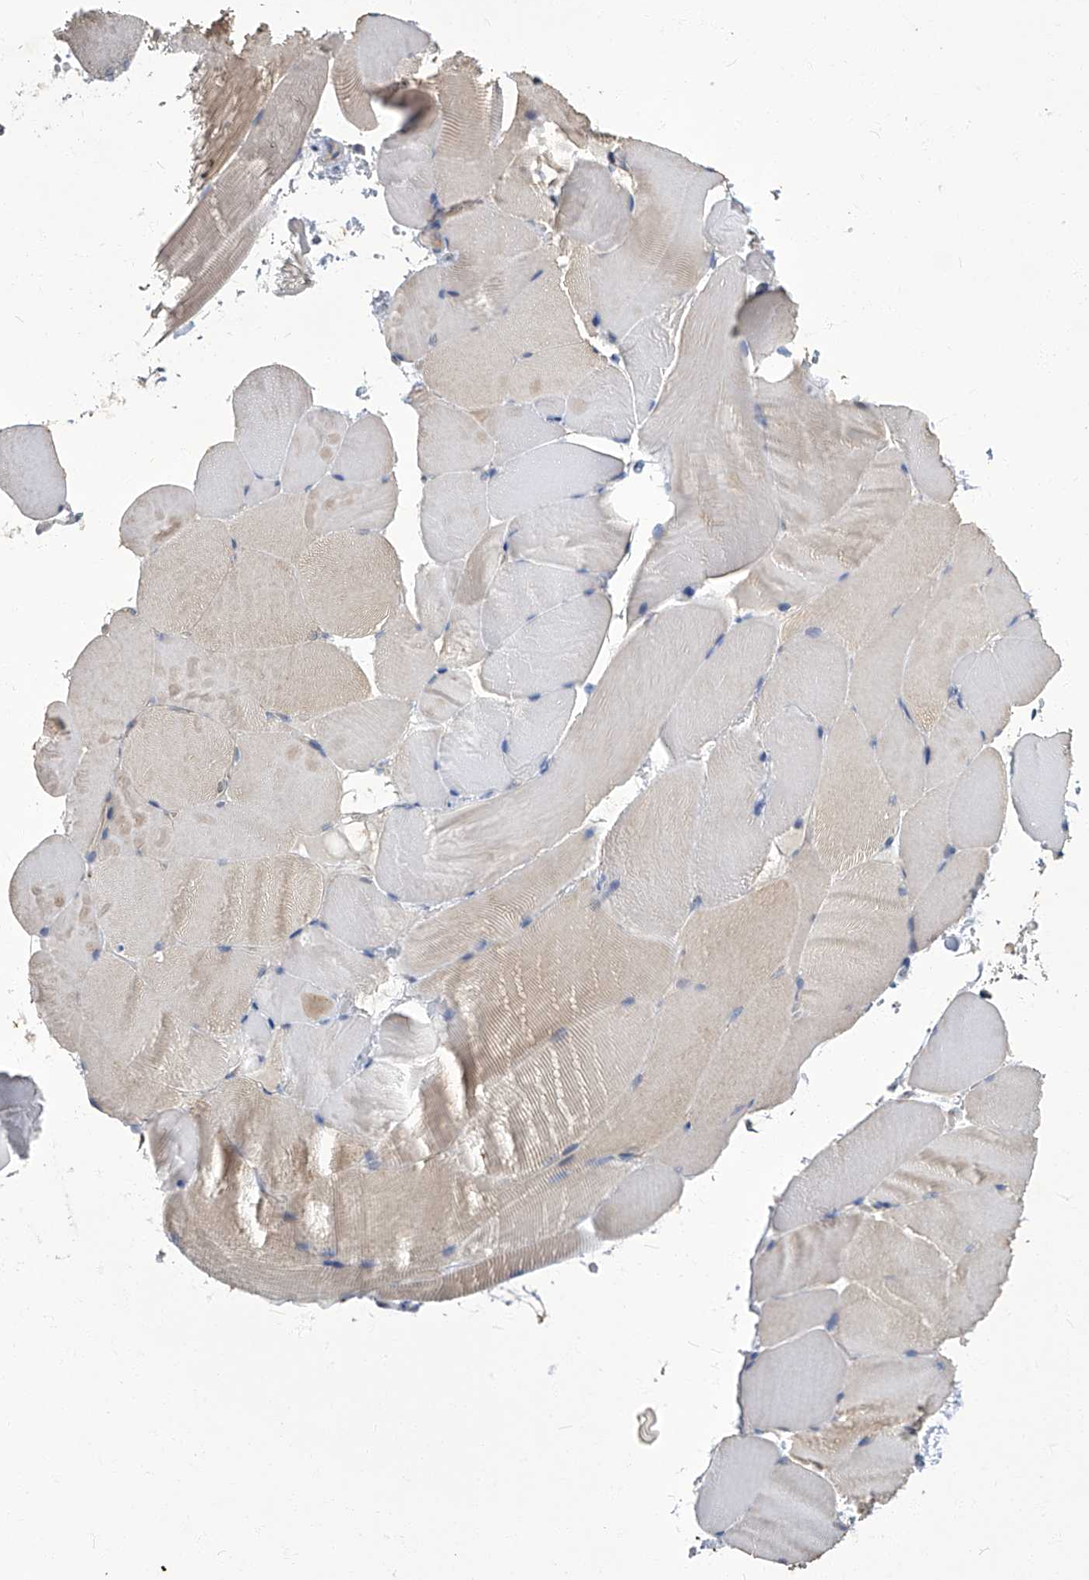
{"staining": {"intensity": "weak", "quantity": "<25%", "location": "cytoplasmic/membranous"}, "tissue": "skeletal muscle", "cell_type": "Myocytes", "image_type": "normal", "snomed": [{"axis": "morphology", "description": "Normal tissue, NOS"}, {"axis": "topography", "description": "Skeletal muscle"}, {"axis": "topography", "description": "Parathyroid gland"}], "caption": "Immunohistochemistry (IHC) micrograph of unremarkable skeletal muscle: human skeletal muscle stained with DAB (3,3'-diaminobenzidine) displays no significant protein staining in myocytes.", "gene": "TGFBR1", "patient": {"sex": "female", "age": 37}}